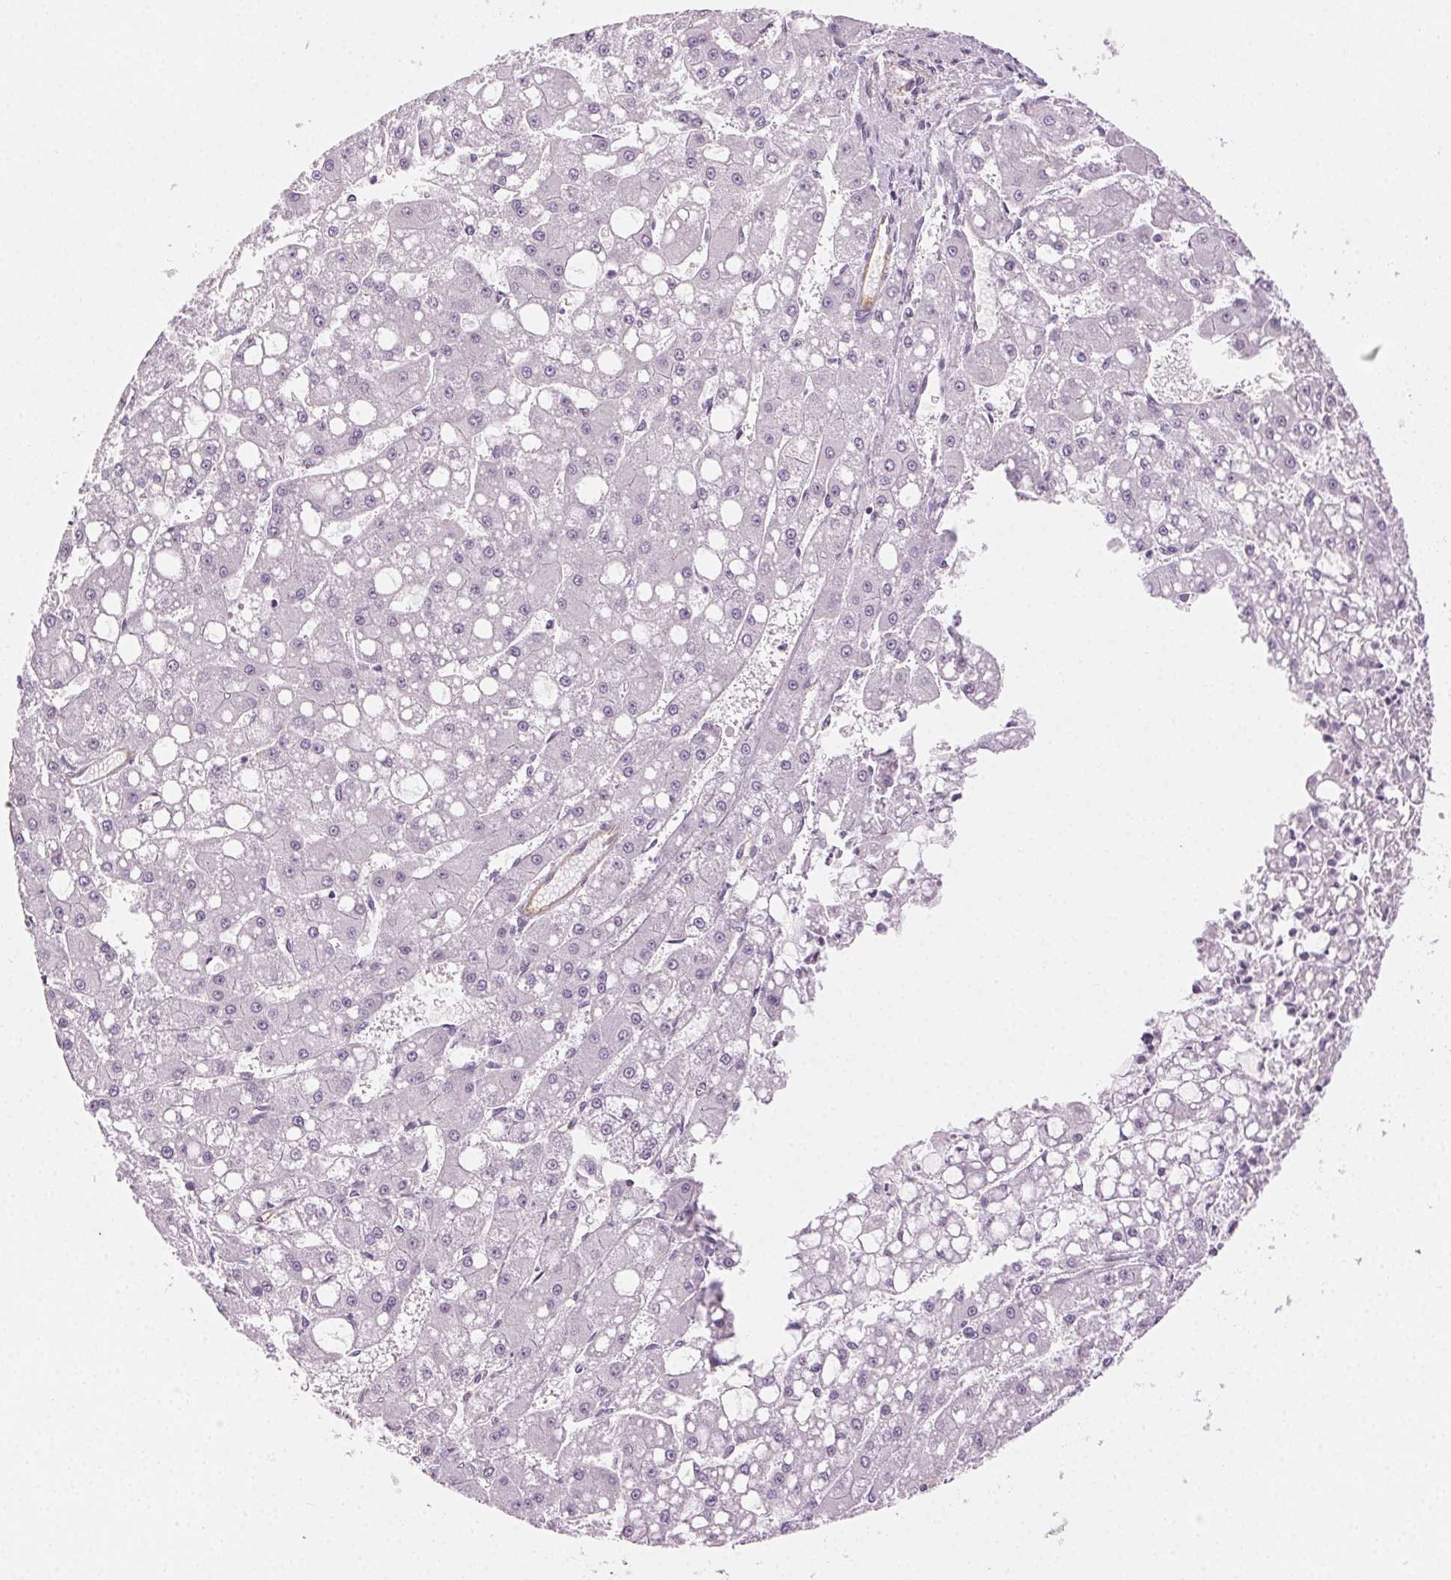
{"staining": {"intensity": "negative", "quantity": "none", "location": "none"}, "tissue": "liver cancer", "cell_type": "Tumor cells", "image_type": "cancer", "snomed": [{"axis": "morphology", "description": "Carcinoma, Hepatocellular, NOS"}, {"axis": "topography", "description": "Liver"}], "caption": "The image displays no significant positivity in tumor cells of liver cancer (hepatocellular carcinoma).", "gene": "AIF1L", "patient": {"sex": "male", "age": 67}}